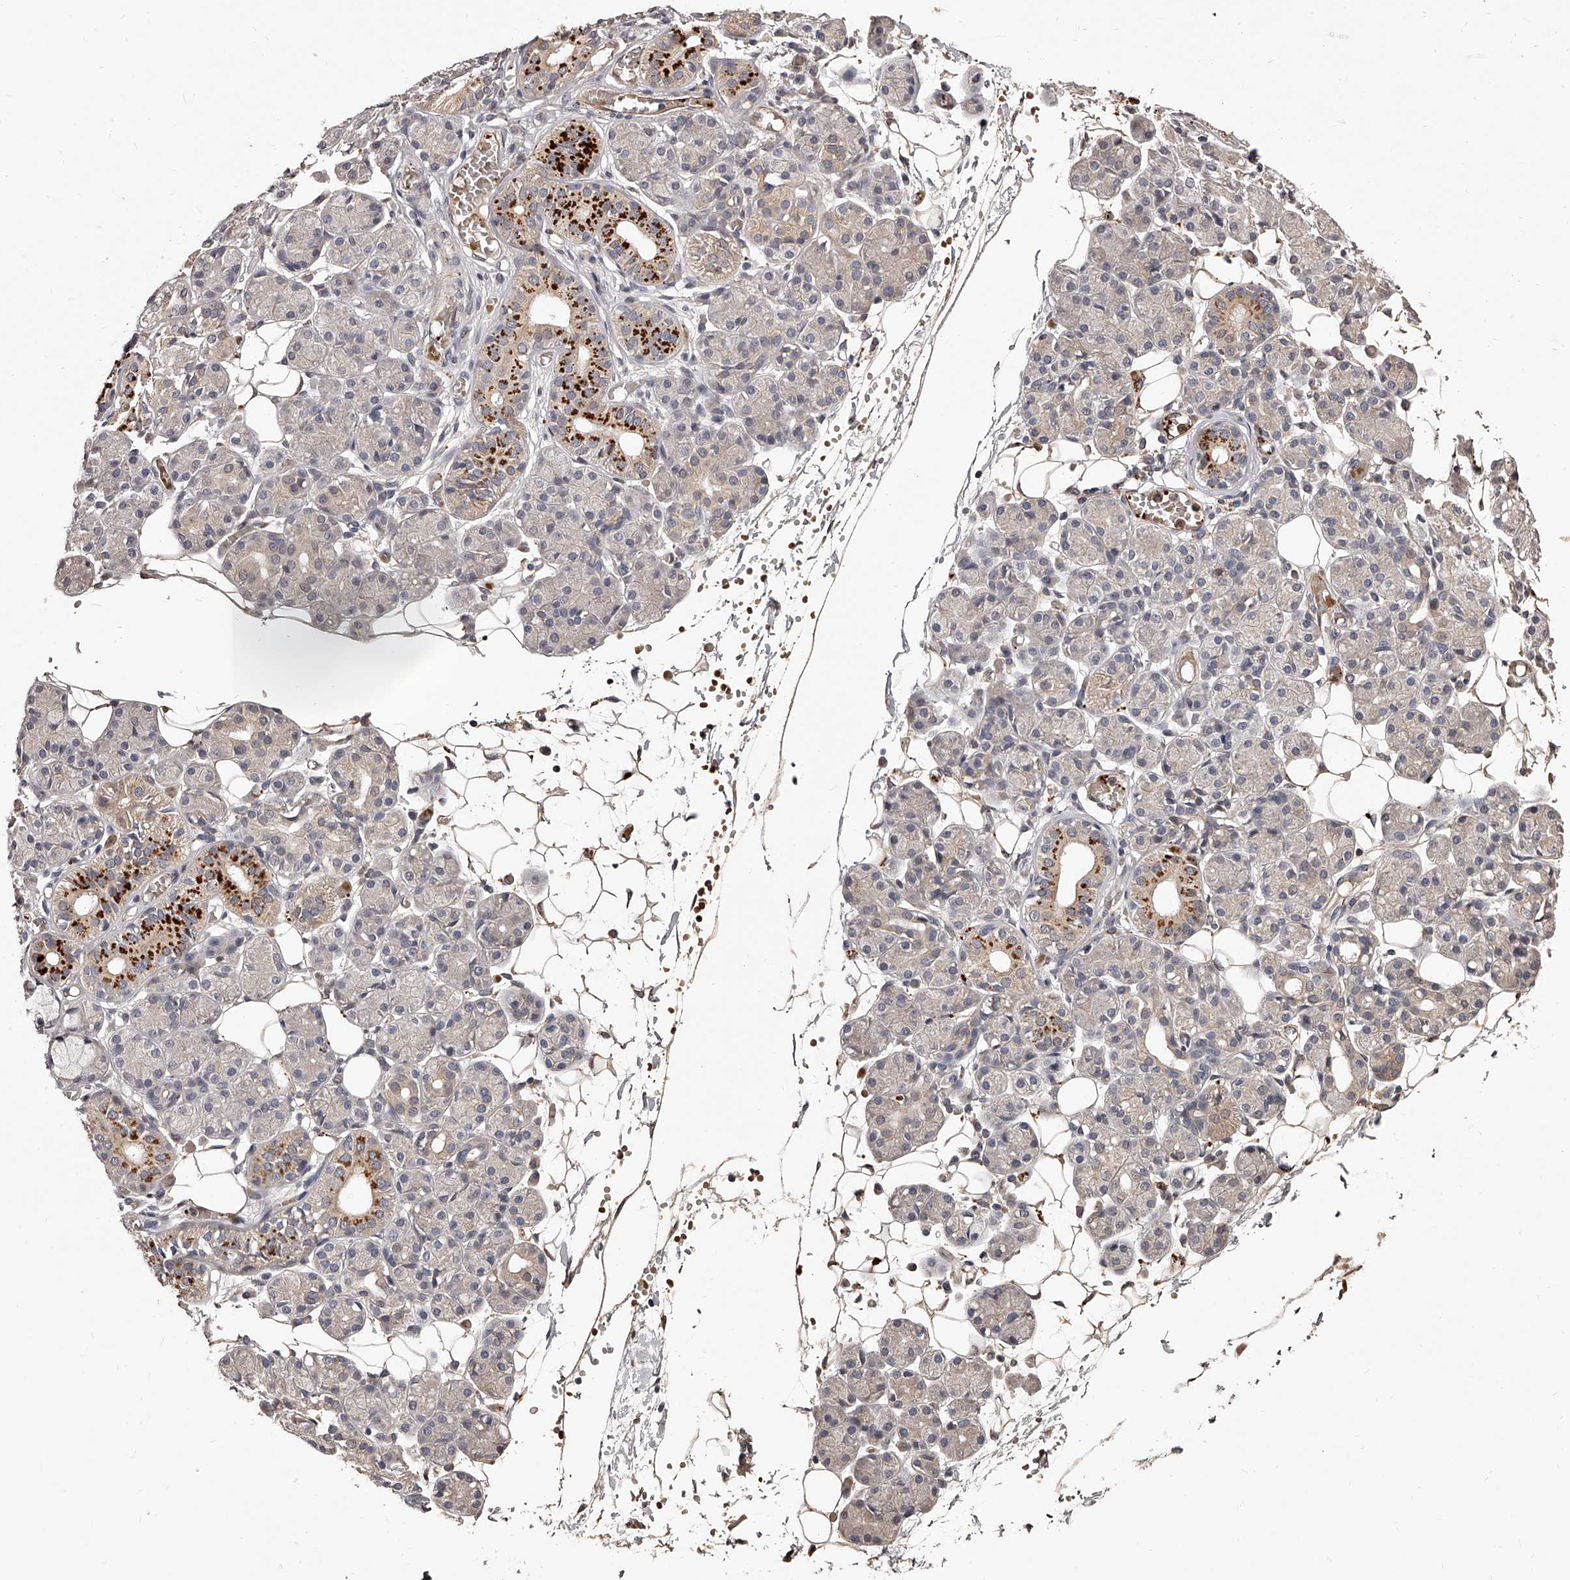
{"staining": {"intensity": "strong", "quantity": "<25%", "location": "cytoplasmic/membranous,nuclear"}, "tissue": "salivary gland", "cell_type": "Glandular cells", "image_type": "normal", "snomed": [{"axis": "morphology", "description": "Normal tissue, NOS"}, {"axis": "topography", "description": "Salivary gland"}], "caption": "A medium amount of strong cytoplasmic/membranous,nuclear staining is identified in approximately <25% of glandular cells in unremarkable salivary gland.", "gene": "URGCP", "patient": {"sex": "male", "age": 63}}